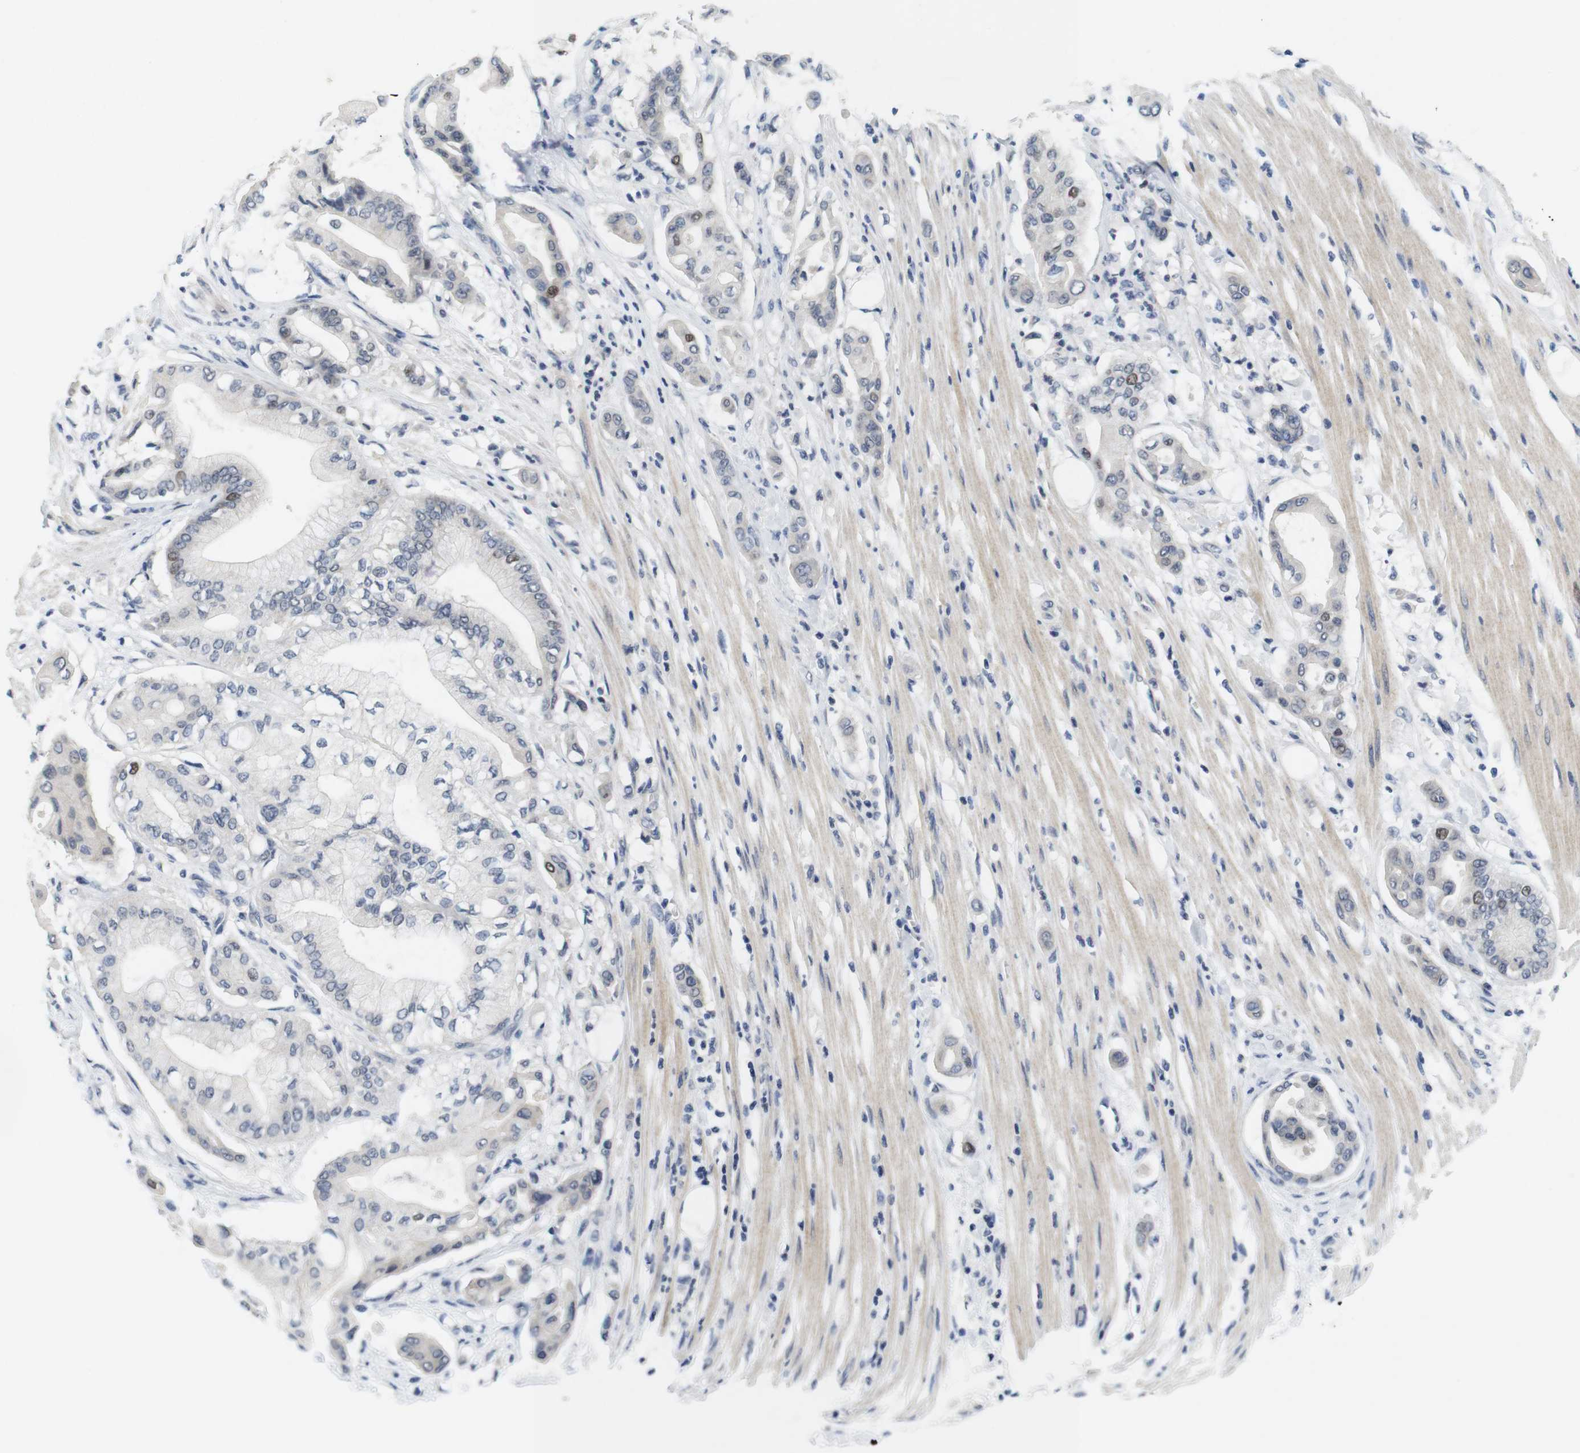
{"staining": {"intensity": "moderate", "quantity": "<25%", "location": "nuclear"}, "tissue": "pancreatic cancer", "cell_type": "Tumor cells", "image_type": "cancer", "snomed": [{"axis": "morphology", "description": "Adenocarcinoma, NOS"}, {"axis": "morphology", "description": "Adenocarcinoma, metastatic, NOS"}, {"axis": "topography", "description": "Lymph node"}, {"axis": "topography", "description": "Pancreas"}, {"axis": "topography", "description": "Duodenum"}], "caption": "Metastatic adenocarcinoma (pancreatic) was stained to show a protein in brown. There is low levels of moderate nuclear staining in approximately <25% of tumor cells. The protein is shown in brown color, while the nuclei are stained blue.", "gene": "SKP2", "patient": {"sex": "female", "age": 64}}